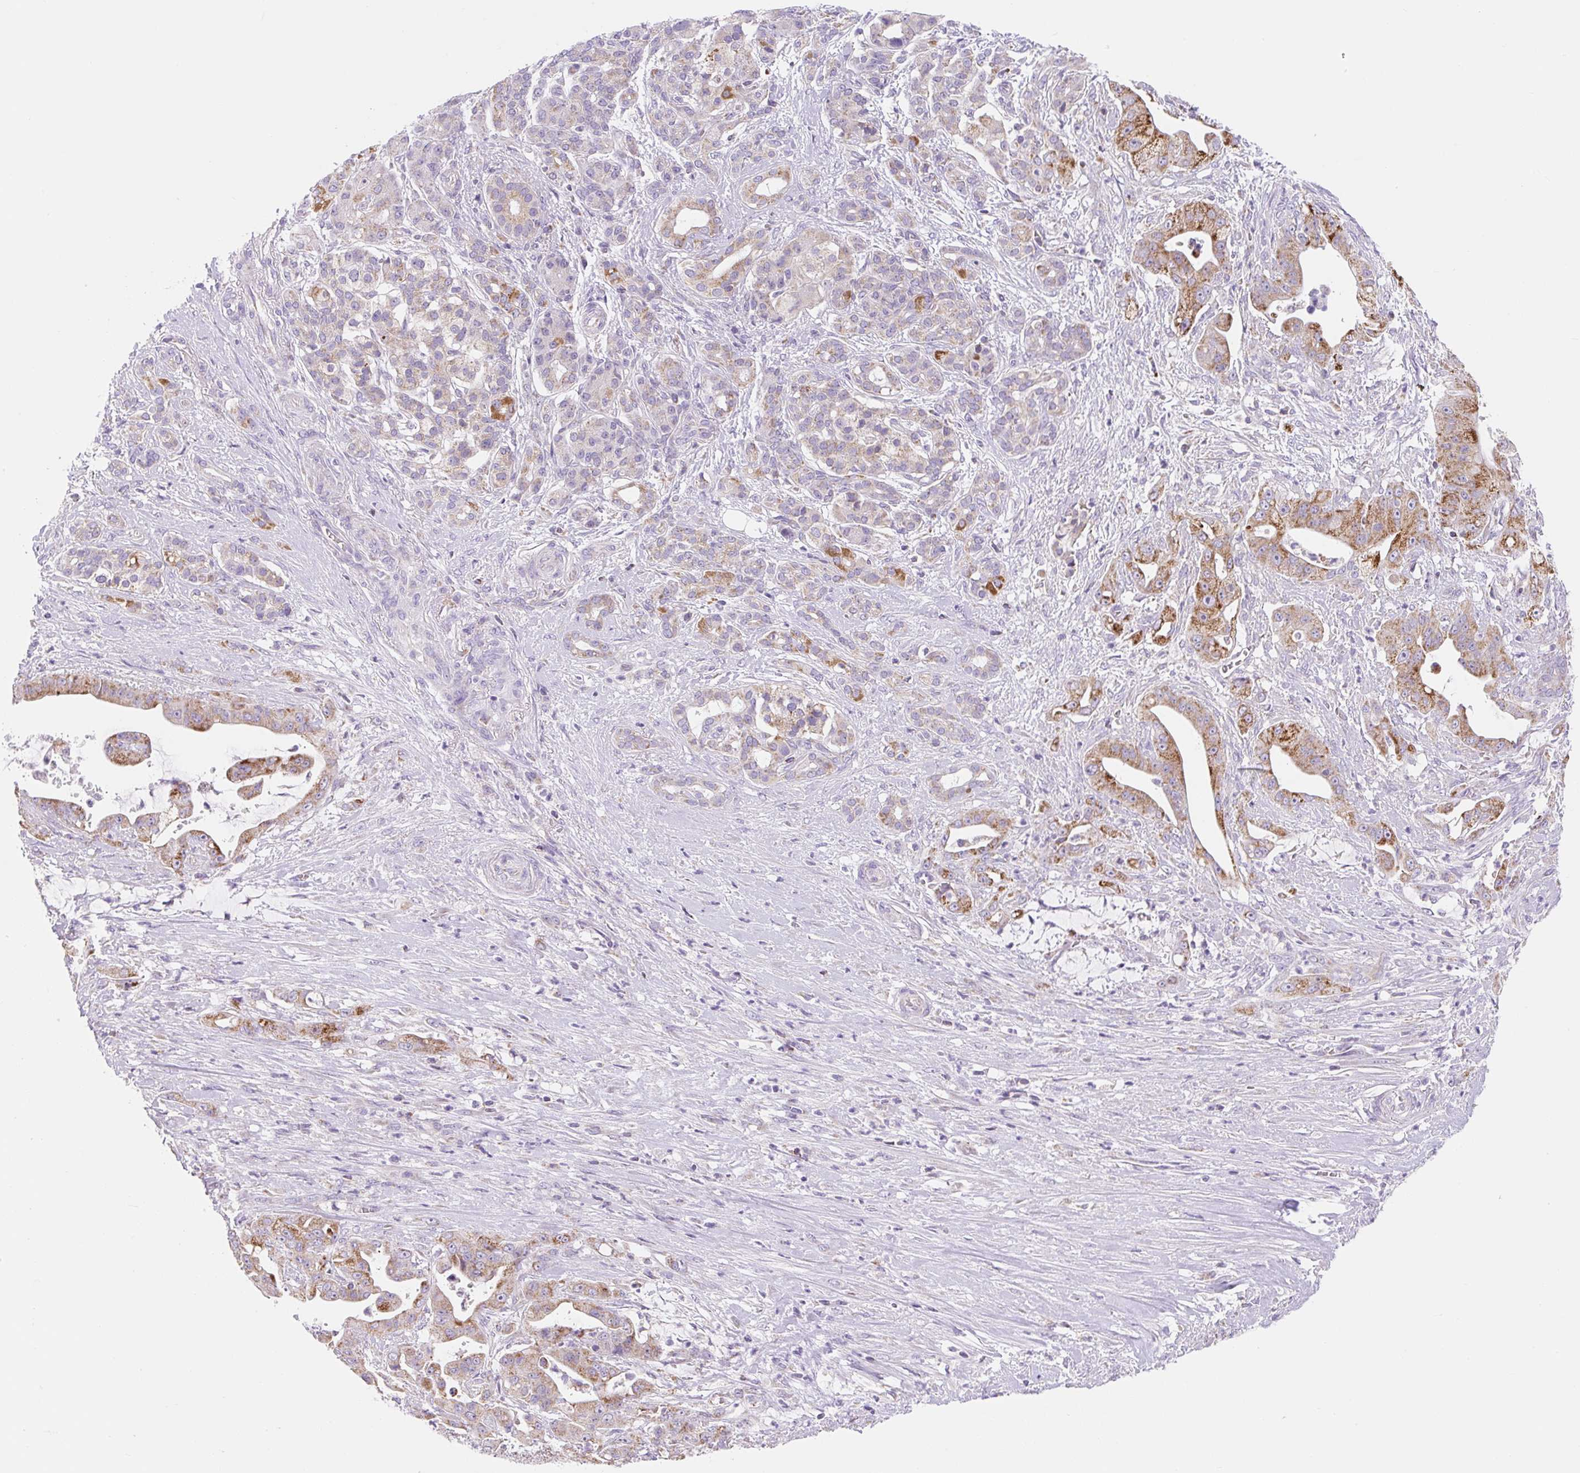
{"staining": {"intensity": "moderate", "quantity": ">75%", "location": "cytoplasmic/membranous"}, "tissue": "pancreatic cancer", "cell_type": "Tumor cells", "image_type": "cancer", "snomed": [{"axis": "morphology", "description": "Adenocarcinoma, NOS"}, {"axis": "topography", "description": "Pancreas"}], "caption": "About >75% of tumor cells in human pancreatic cancer (adenocarcinoma) reveal moderate cytoplasmic/membranous protein expression as visualized by brown immunohistochemical staining.", "gene": "FOCAD", "patient": {"sex": "male", "age": 57}}